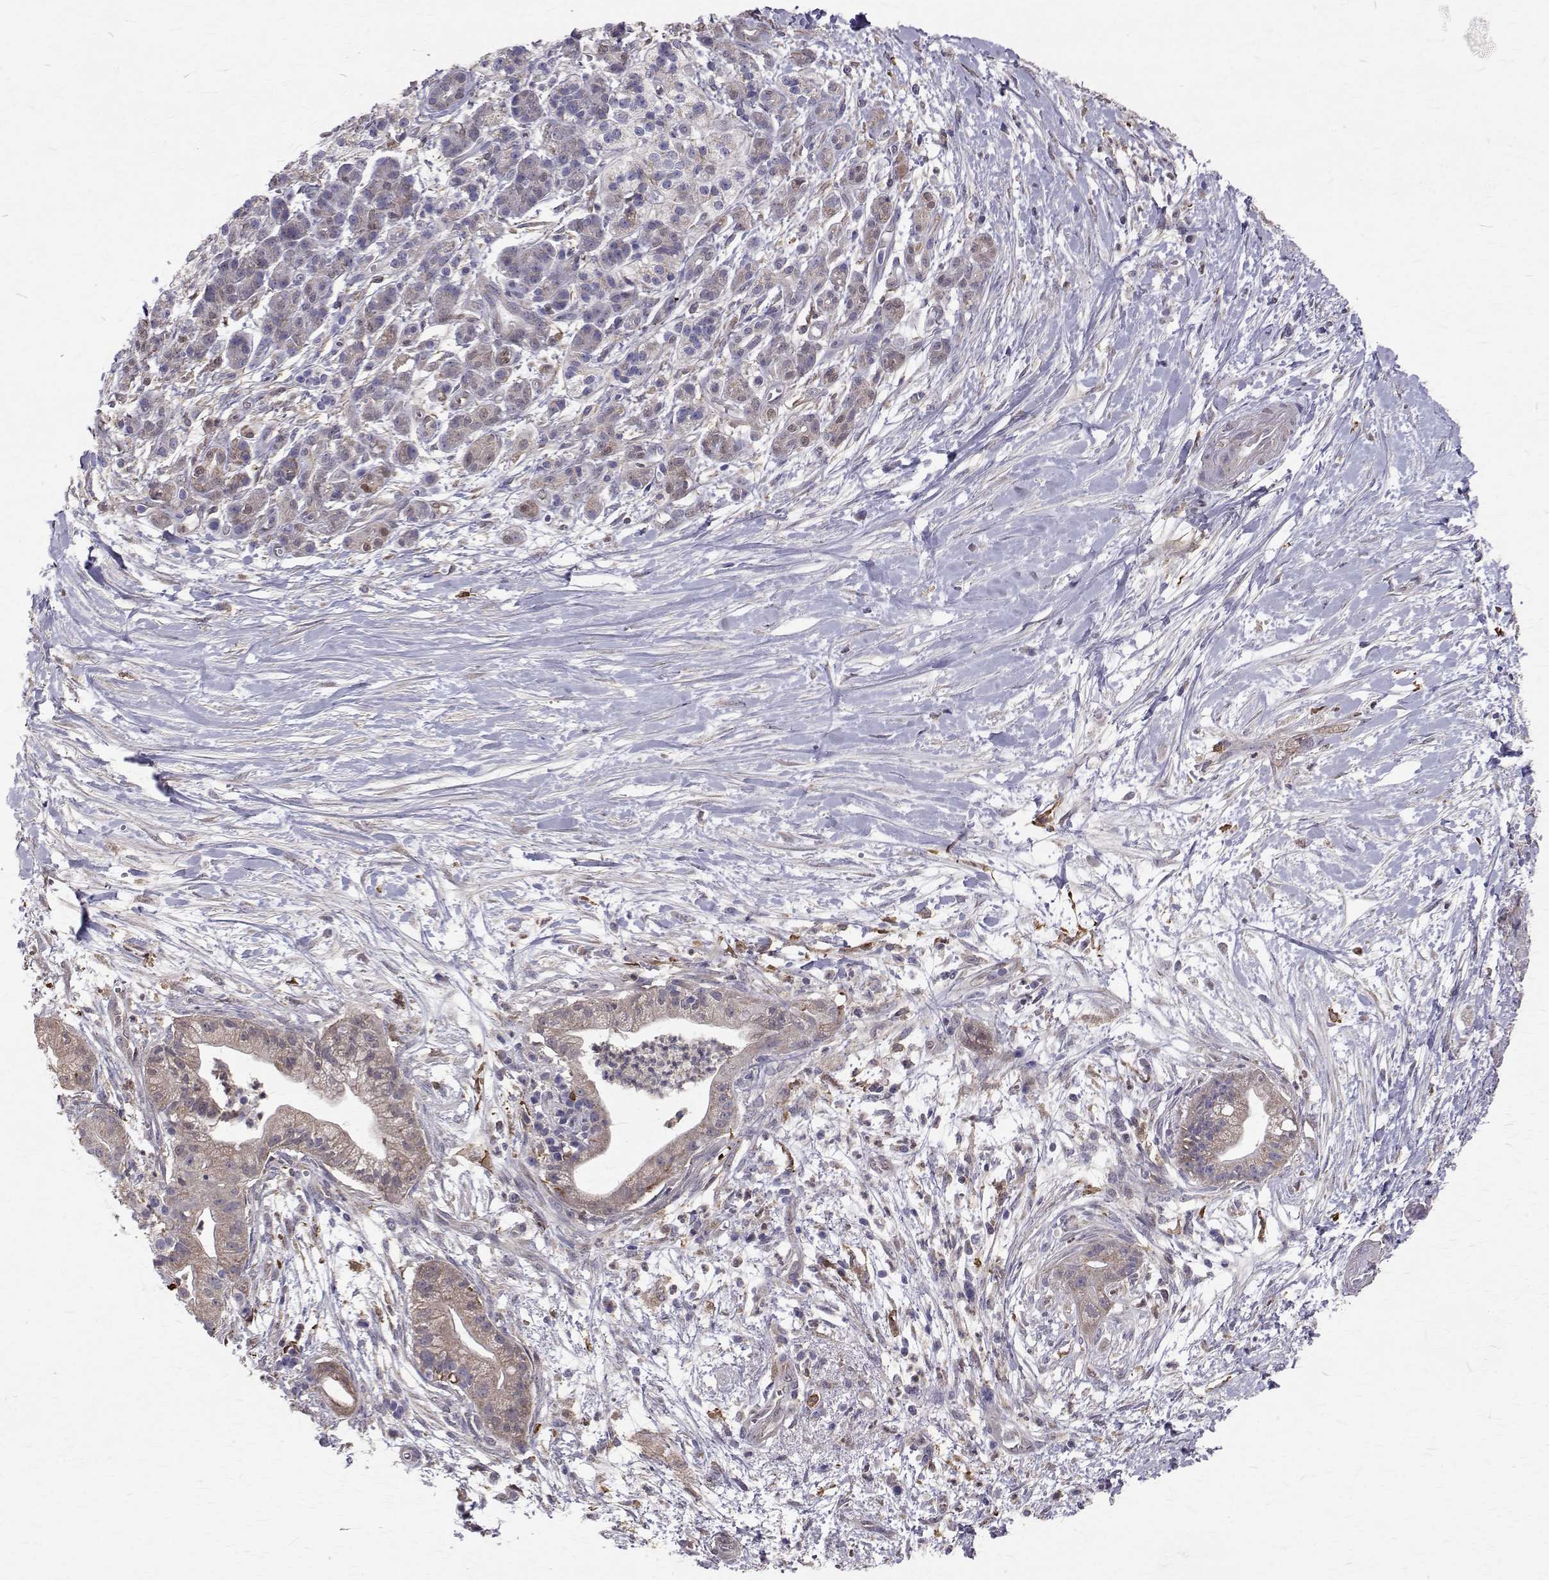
{"staining": {"intensity": "weak", "quantity": "<25%", "location": "cytoplasmic/membranous"}, "tissue": "pancreatic cancer", "cell_type": "Tumor cells", "image_type": "cancer", "snomed": [{"axis": "morphology", "description": "Normal tissue, NOS"}, {"axis": "morphology", "description": "Adenocarcinoma, NOS"}, {"axis": "topography", "description": "Lymph node"}, {"axis": "topography", "description": "Pancreas"}], "caption": "This image is of pancreatic adenocarcinoma stained with IHC to label a protein in brown with the nuclei are counter-stained blue. There is no staining in tumor cells. (DAB (3,3'-diaminobenzidine) IHC visualized using brightfield microscopy, high magnification).", "gene": "CCDC89", "patient": {"sex": "female", "age": 58}}